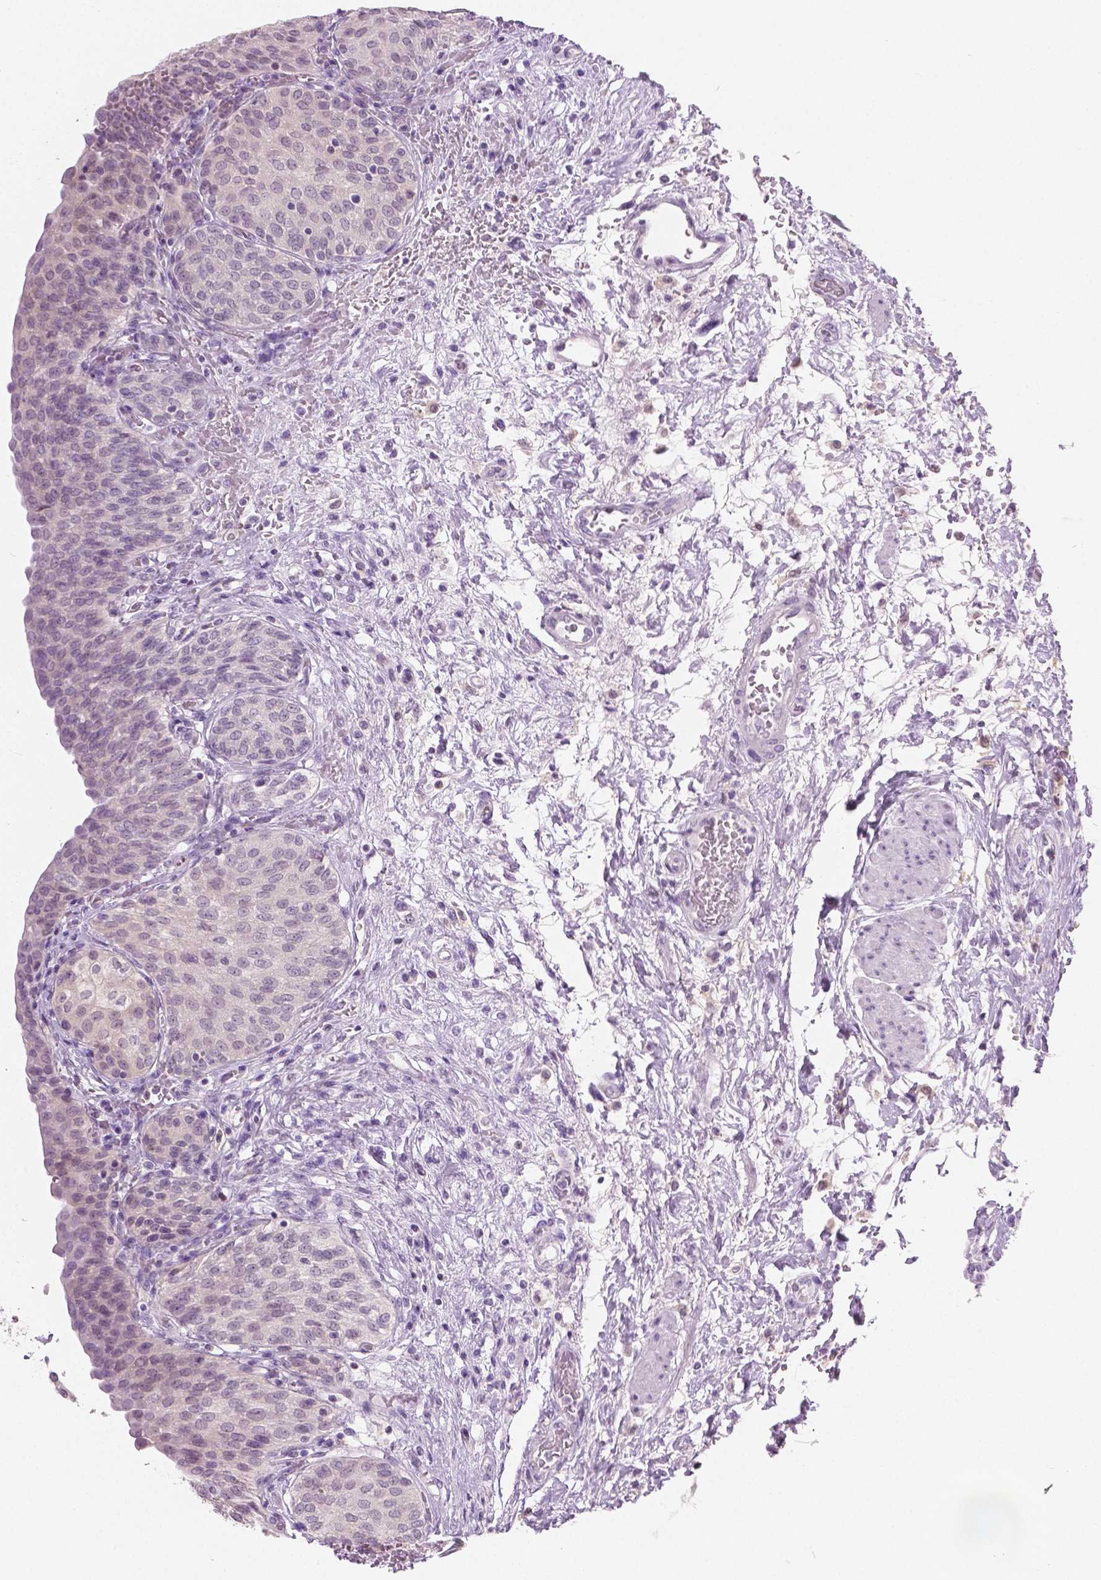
{"staining": {"intensity": "negative", "quantity": "none", "location": "none"}, "tissue": "urinary bladder", "cell_type": "Urothelial cells", "image_type": "normal", "snomed": [{"axis": "morphology", "description": "Normal tissue, NOS"}, {"axis": "topography", "description": "Urinary bladder"}], "caption": "Urinary bladder was stained to show a protein in brown. There is no significant positivity in urothelial cells.", "gene": "GALM", "patient": {"sex": "male", "age": 68}}